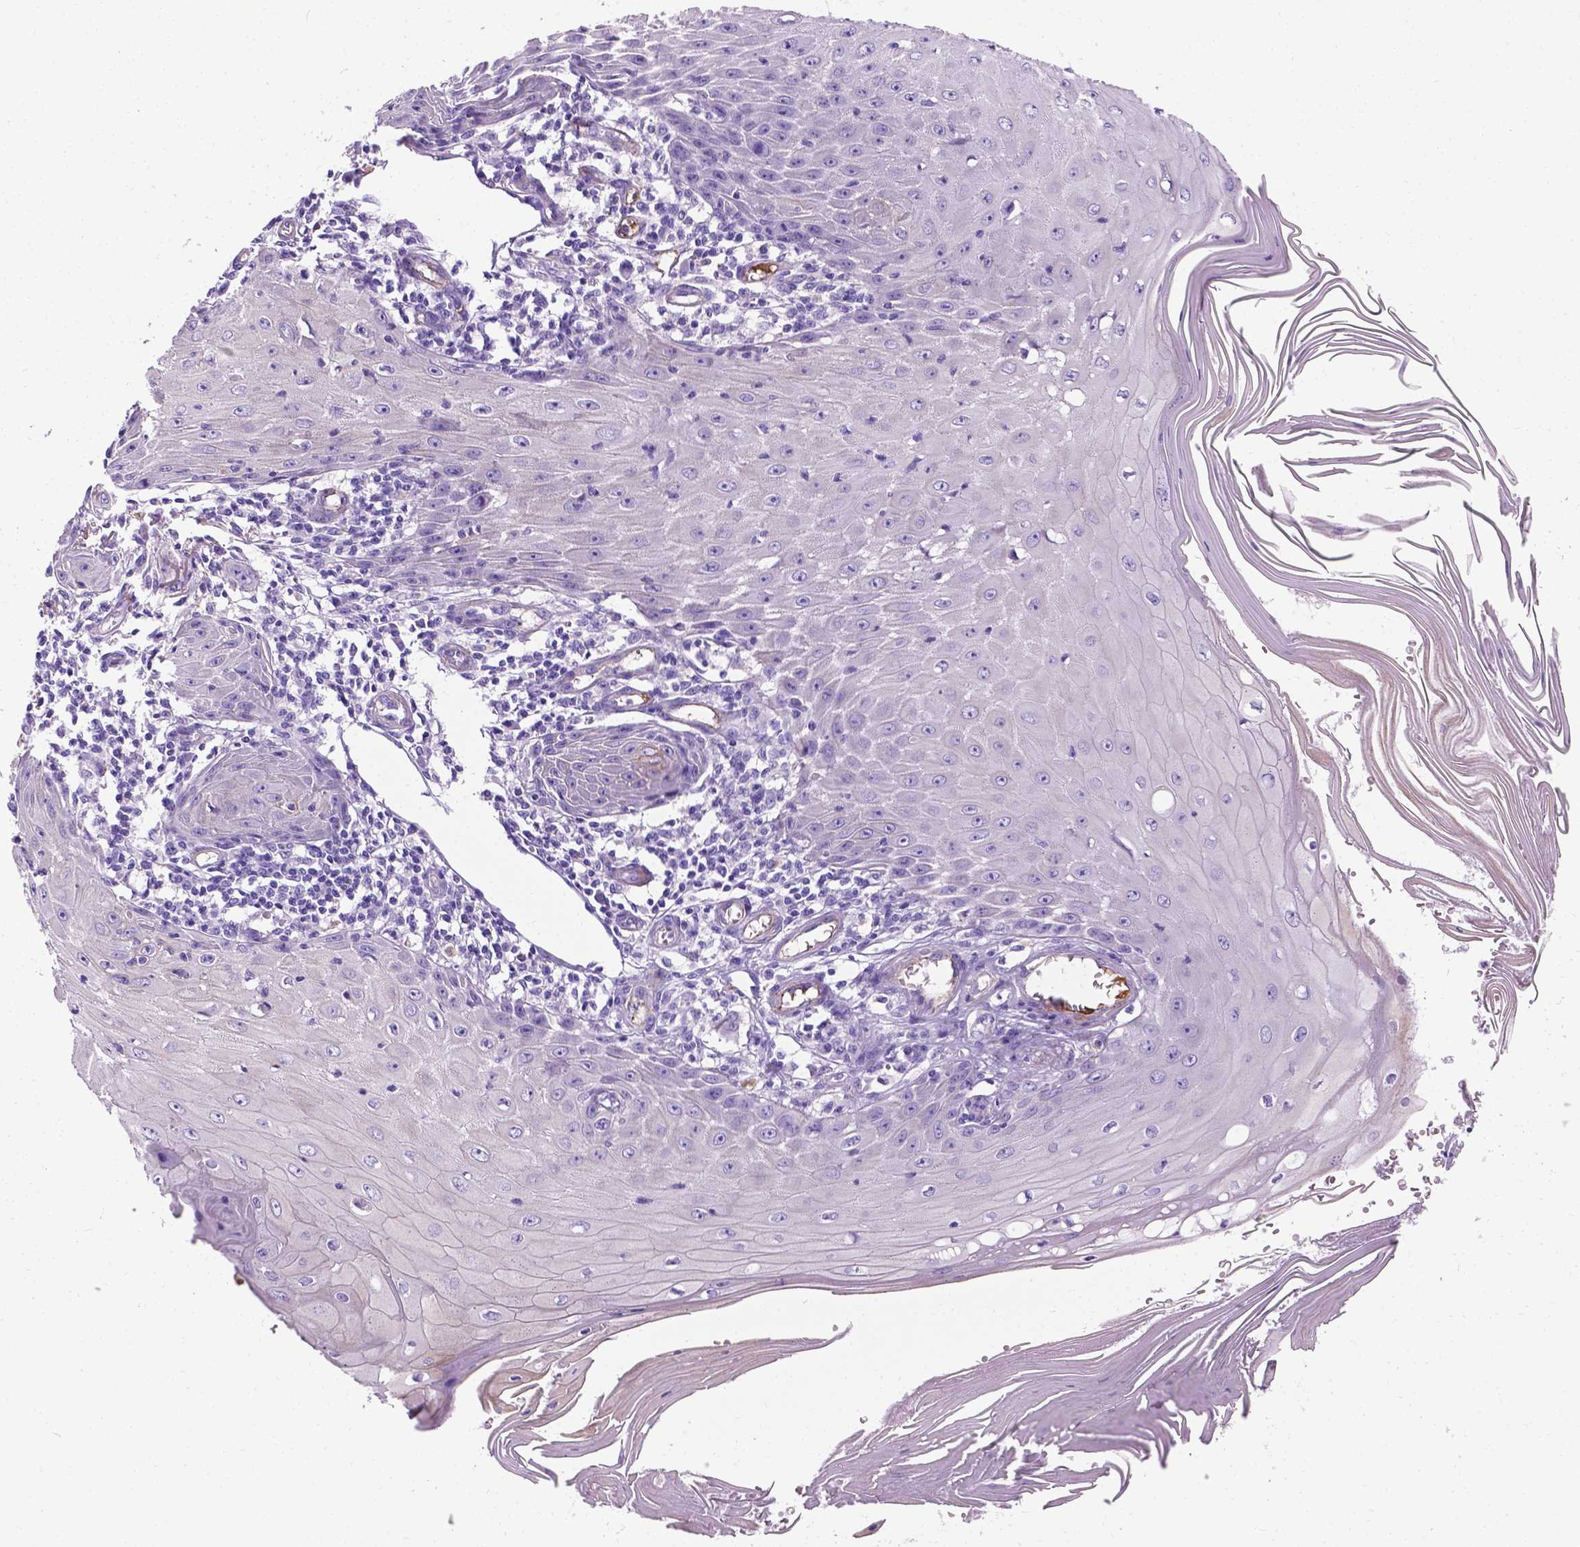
{"staining": {"intensity": "negative", "quantity": "none", "location": "none"}, "tissue": "skin cancer", "cell_type": "Tumor cells", "image_type": "cancer", "snomed": [{"axis": "morphology", "description": "Squamous cell carcinoma, NOS"}, {"axis": "topography", "description": "Skin"}], "caption": "Tumor cells are negative for brown protein staining in squamous cell carcinoma (skin). The staining was performed using DAB (3,3'-diaminobenzidine) to visualize the protein expression in brown, while the nuclei were stained in blue with hematoxylin (Magnification: 20x).", "gene": "APOE", "patient": {"sex": "female", "age": 73}}